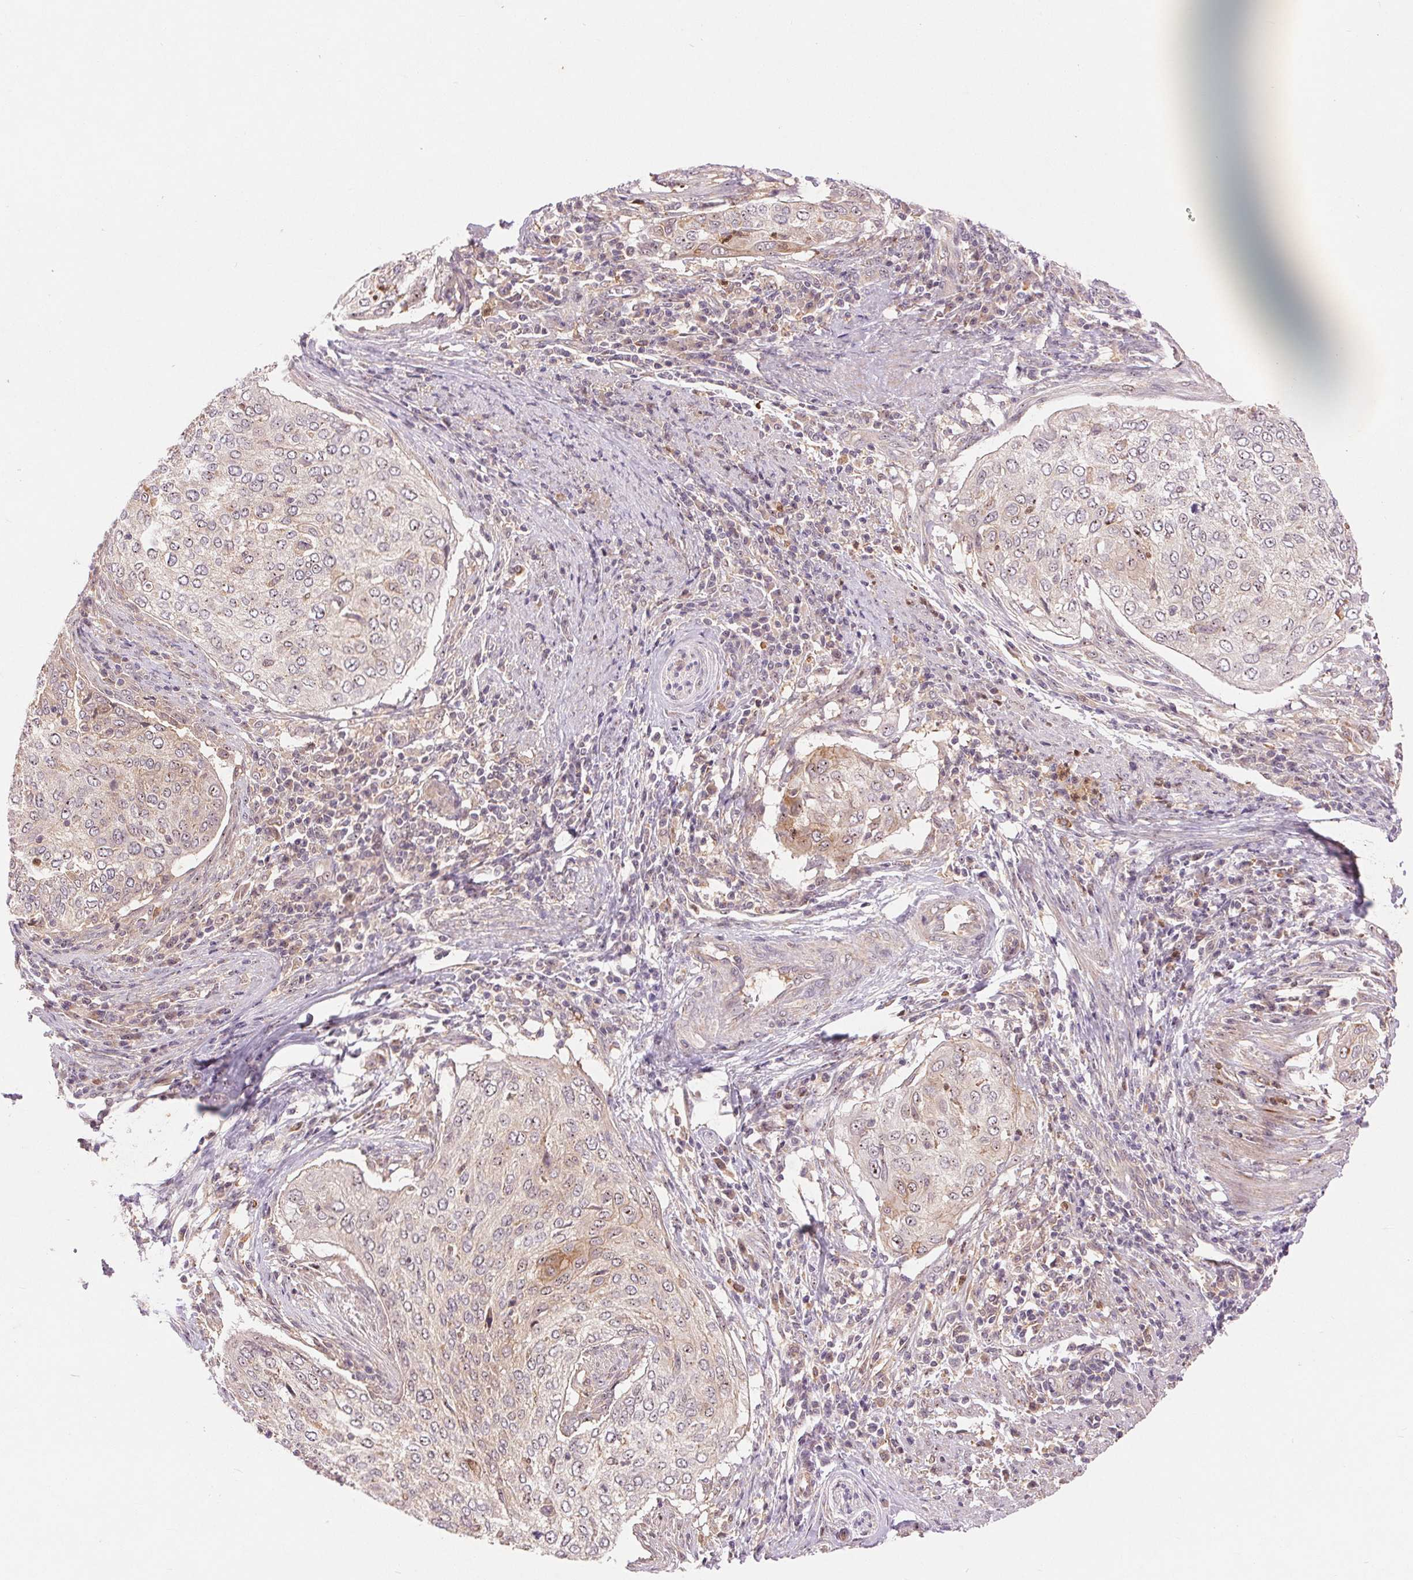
{"staining": {"intensity": "moderate", "quantity": "<25%", "location": "cytoplasmic/membranous"}, "tissue": "cervical cancer", "cell_type": "Tumor cells", "image_type": "cancer", "snomed": [{"axis": "morphology", "description": "Squamous cell carcinoma, NOS"}, {"axis": "topography", "description": "Cervix"}], "caption": "This image shows IHC staining of human cervical cancer (squamous cell carcinoma), with low moderate cytoplasmic/membranous expression in about <25% of tumor cells.", "gene": "RANBP3L", "patient": {"sex": "female", "age": 38}}